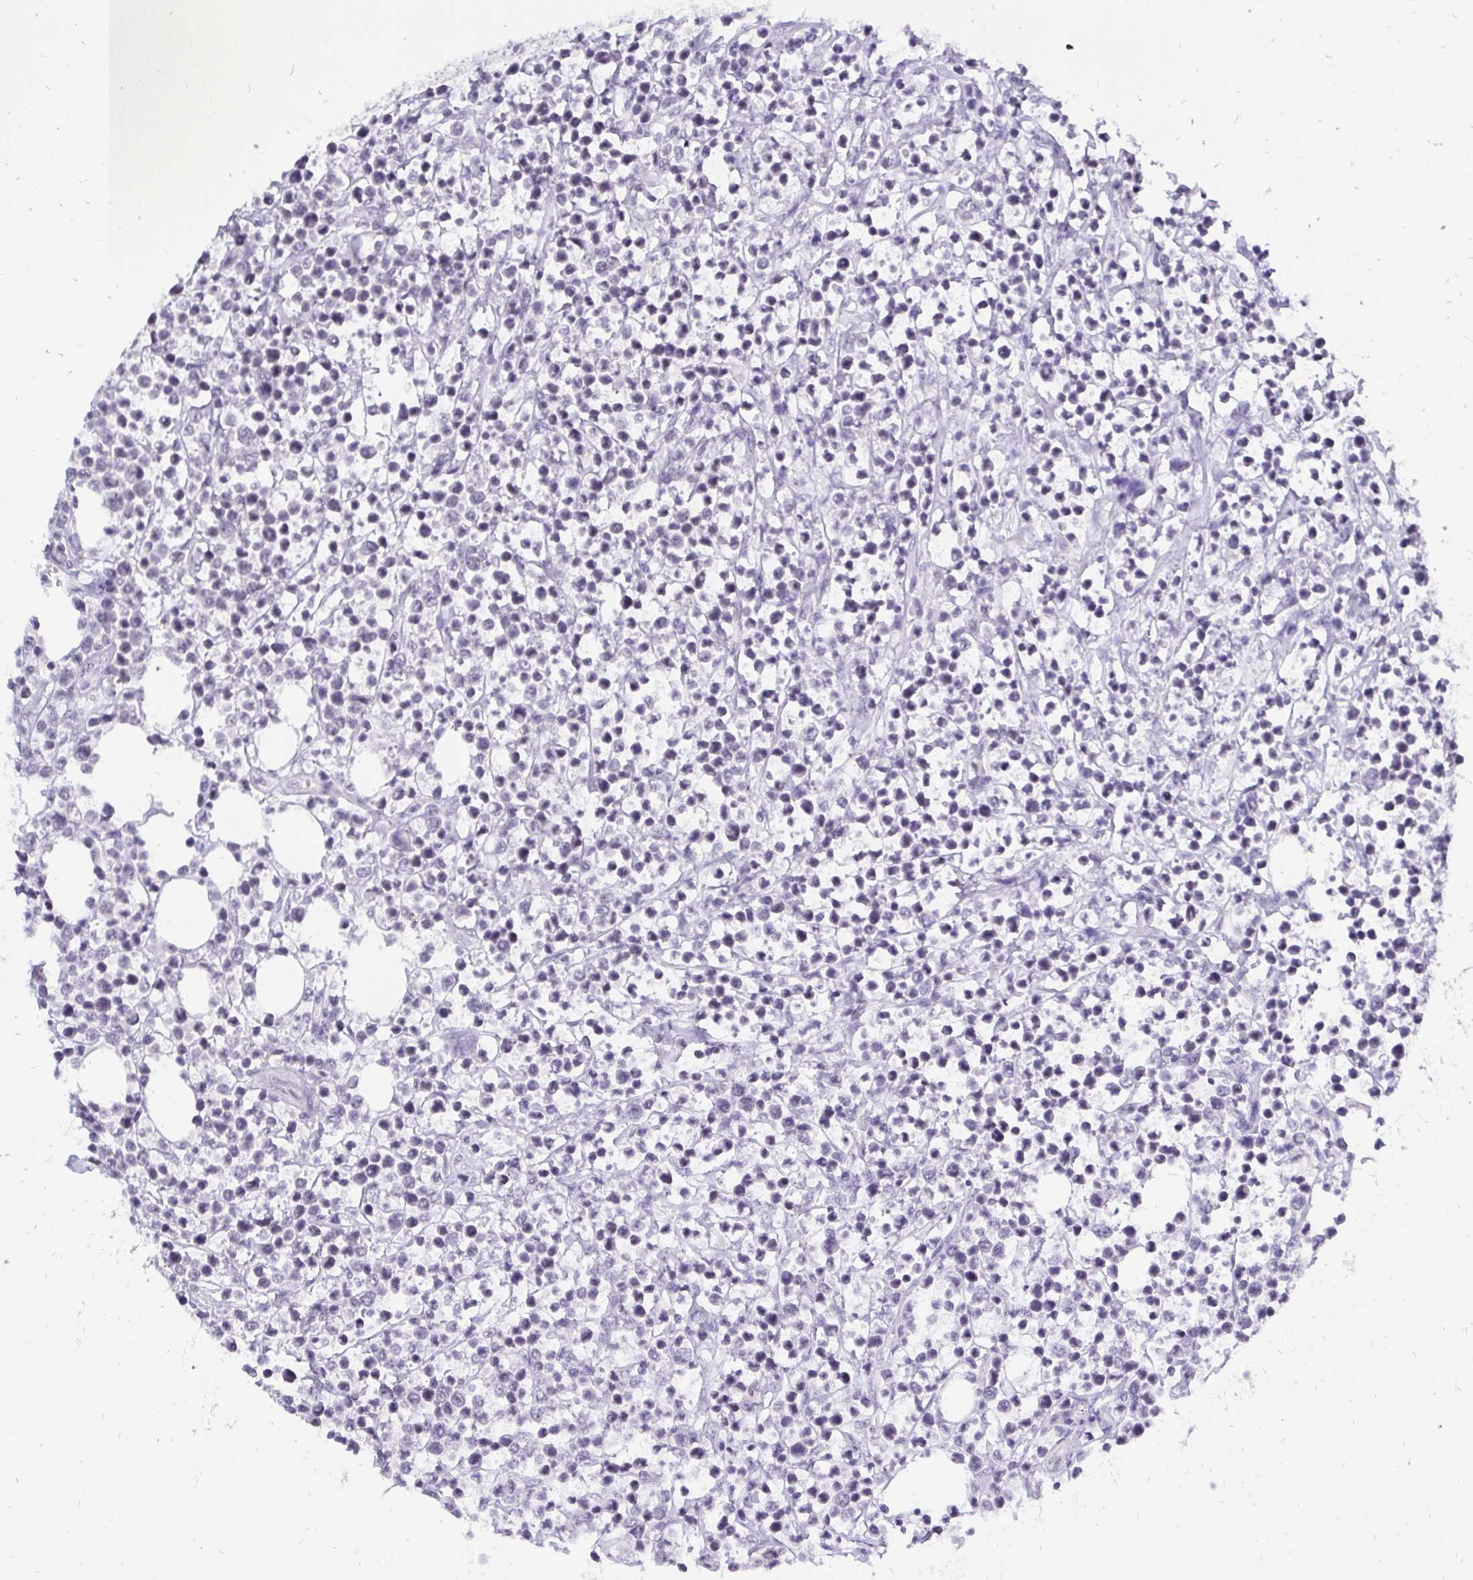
{"staining": {"intensity": "negative", "quantity": "none", "location": "none"}, "tissue": "lymphoma", "cell_type": "Tumor cells", "image_type": "cancer", "snomed": [{"axis": "morphology", "description": "Malignant lymphoma, non-Hodgkin's type, Low grade"}, {"axis": "topography", "description": "Lymph node"}], "caption": "Protein analysis of malignant lymphoma, non-Hodgkin's type (low-grade) demonstrates no significant staining in tumor cells.", "gene": "ZNF860", "patient": {"sex": "male", "age": 60}}